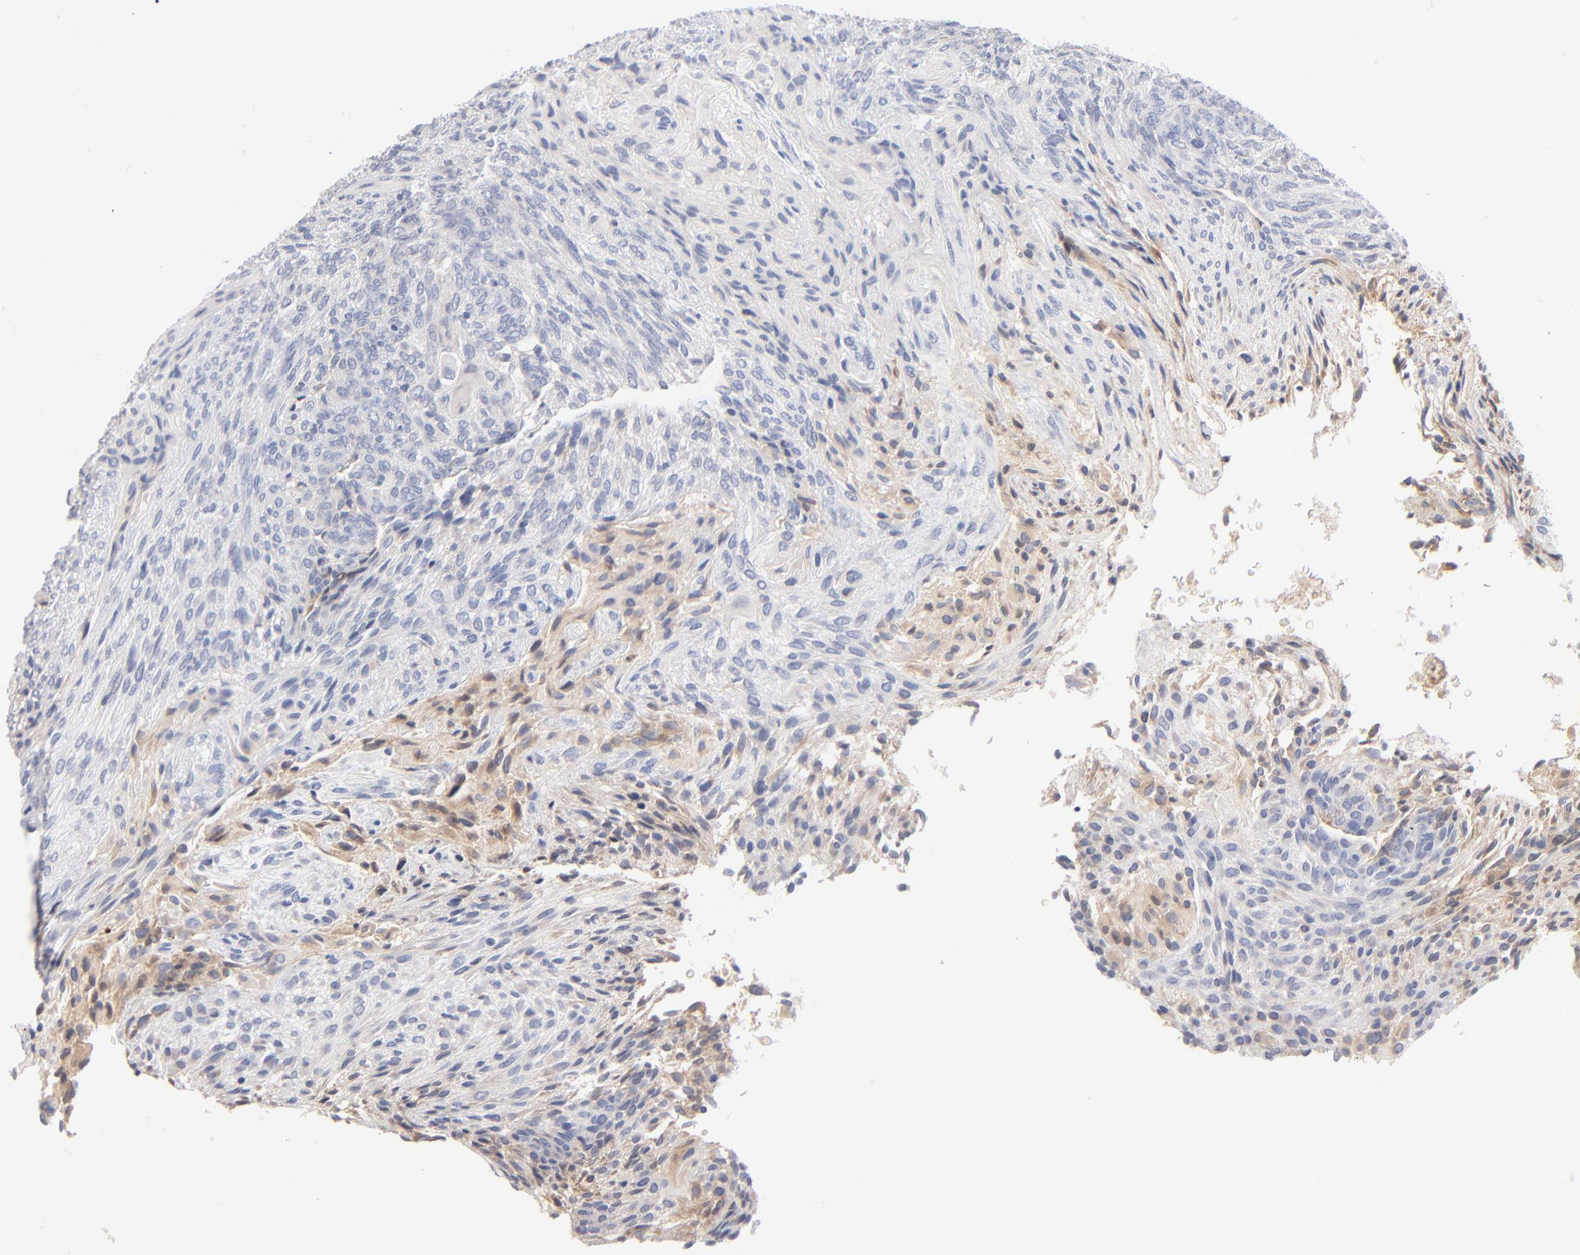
{"staining": {"intensity": "weak", "quantity": "25%-75%", "location": "cytoplasmic/membranous"}, "tissue": "glioma", "cell_type": "Tumor cells", "image_type": "cancer", "snomed": [{"axis": "morphology", "description": "Glioma, malignant, High grade"}, {"axis": "topography", "description": "Cerebral cortex"}], "caption": "The micrograph shows a brown stain indicating the presence of a protein in the cytoplasmic/membranous of tumor cells in glioma.", "gene": "F12", "patient": {"sex": "female", "age": 55}}